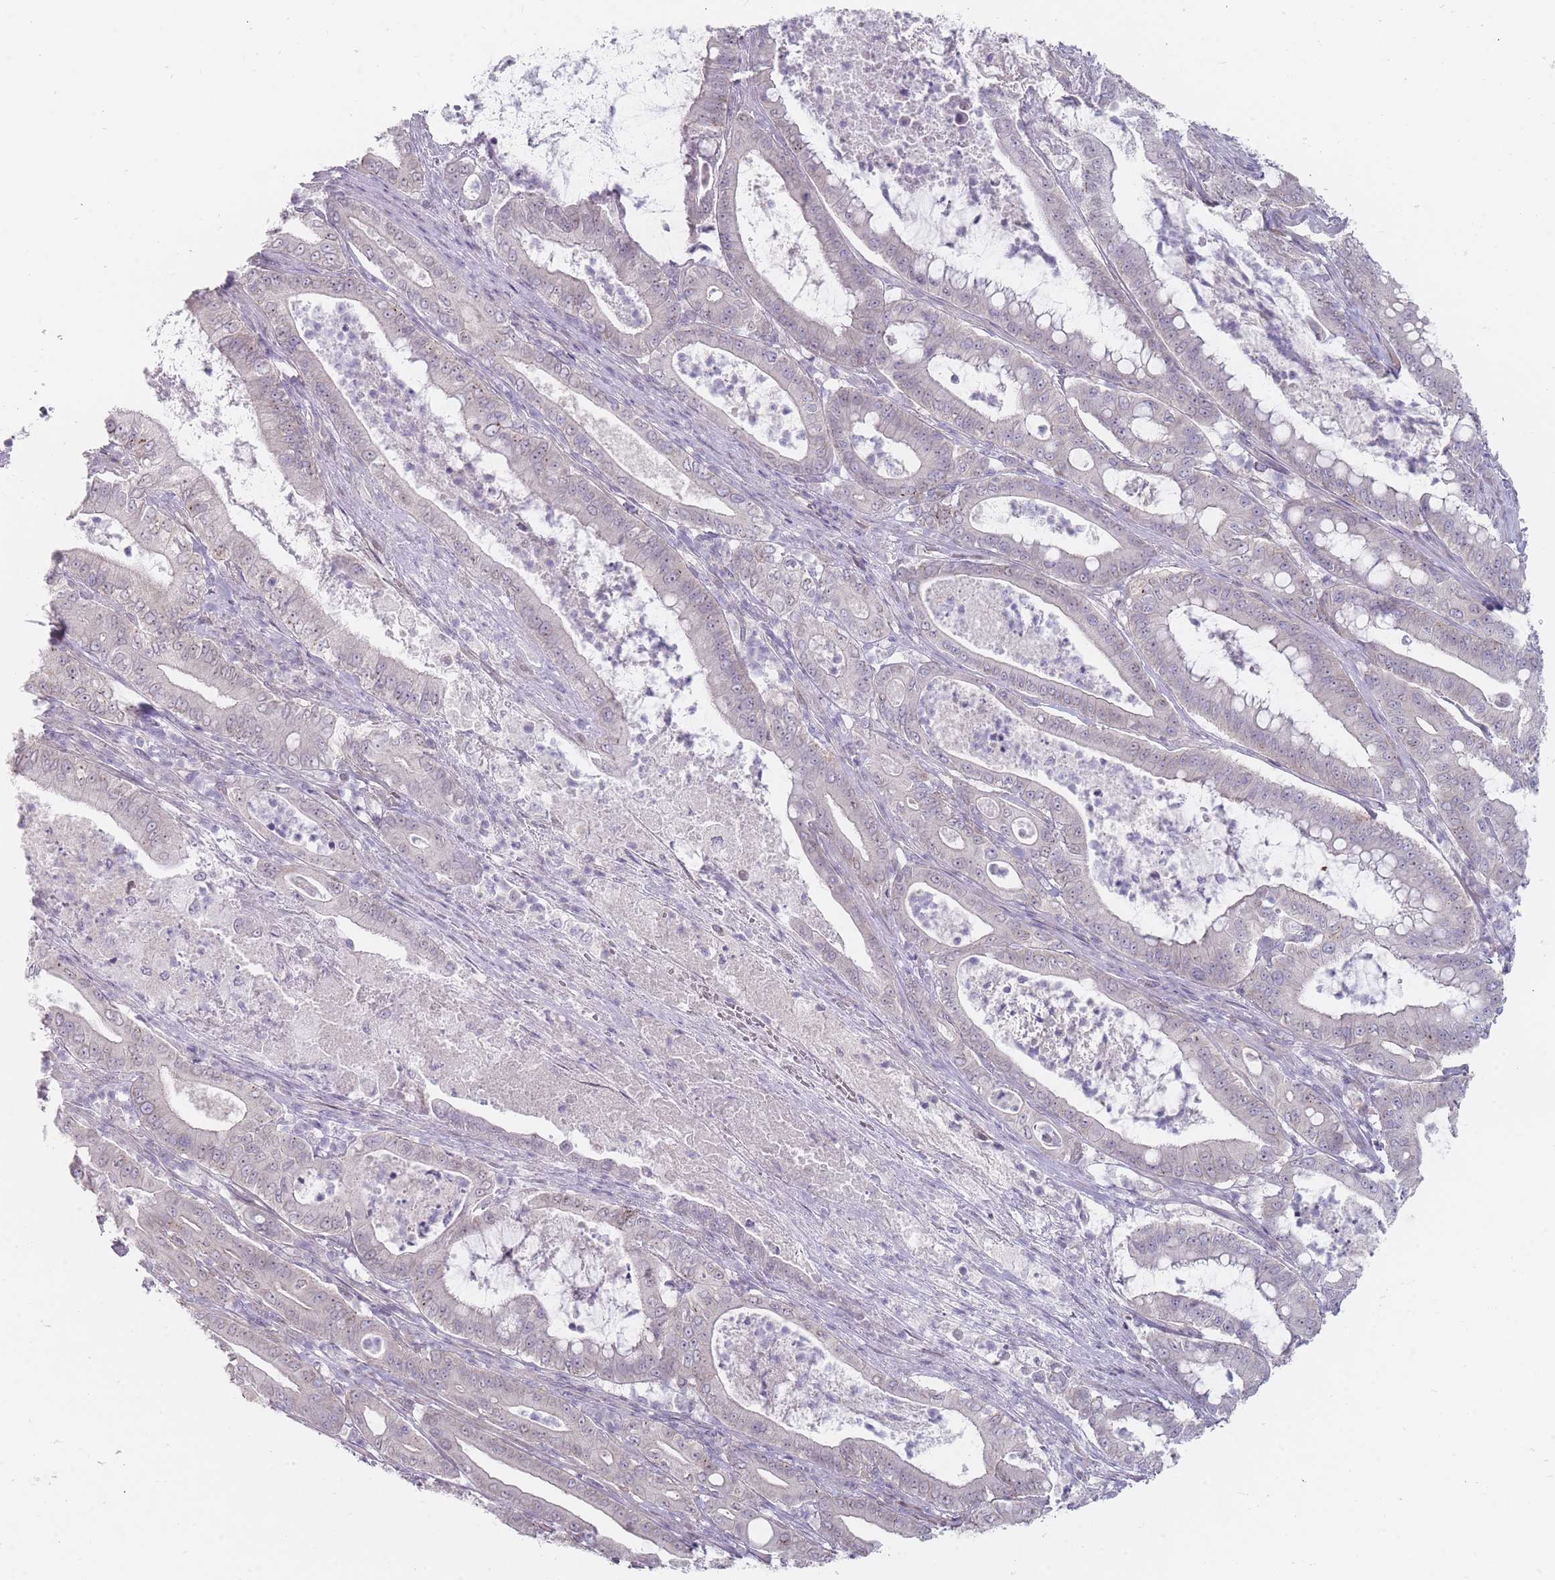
{"staining": {"intensity": "negative", "quantity": "none", "location": "none"}, "tissue": "pancreatic cancer", "cell_type": "Tumor cells", "image_type": "cancer", "snomed": [{"axis": "morphology", "description": "Adenocarcinoma, NOS"}, {"axis": "topography", "description": "Pancreas"}], "caption": "An IHC micrograph of pancreatic cancer is shown. There is no staining in tumor cells of pancreatic cancer. (DAB immunohistochemistry (IHC) with hematoxylin counter stain).", "gene": "PCDH12", "patient": {"sex": "male", "age": 71}}